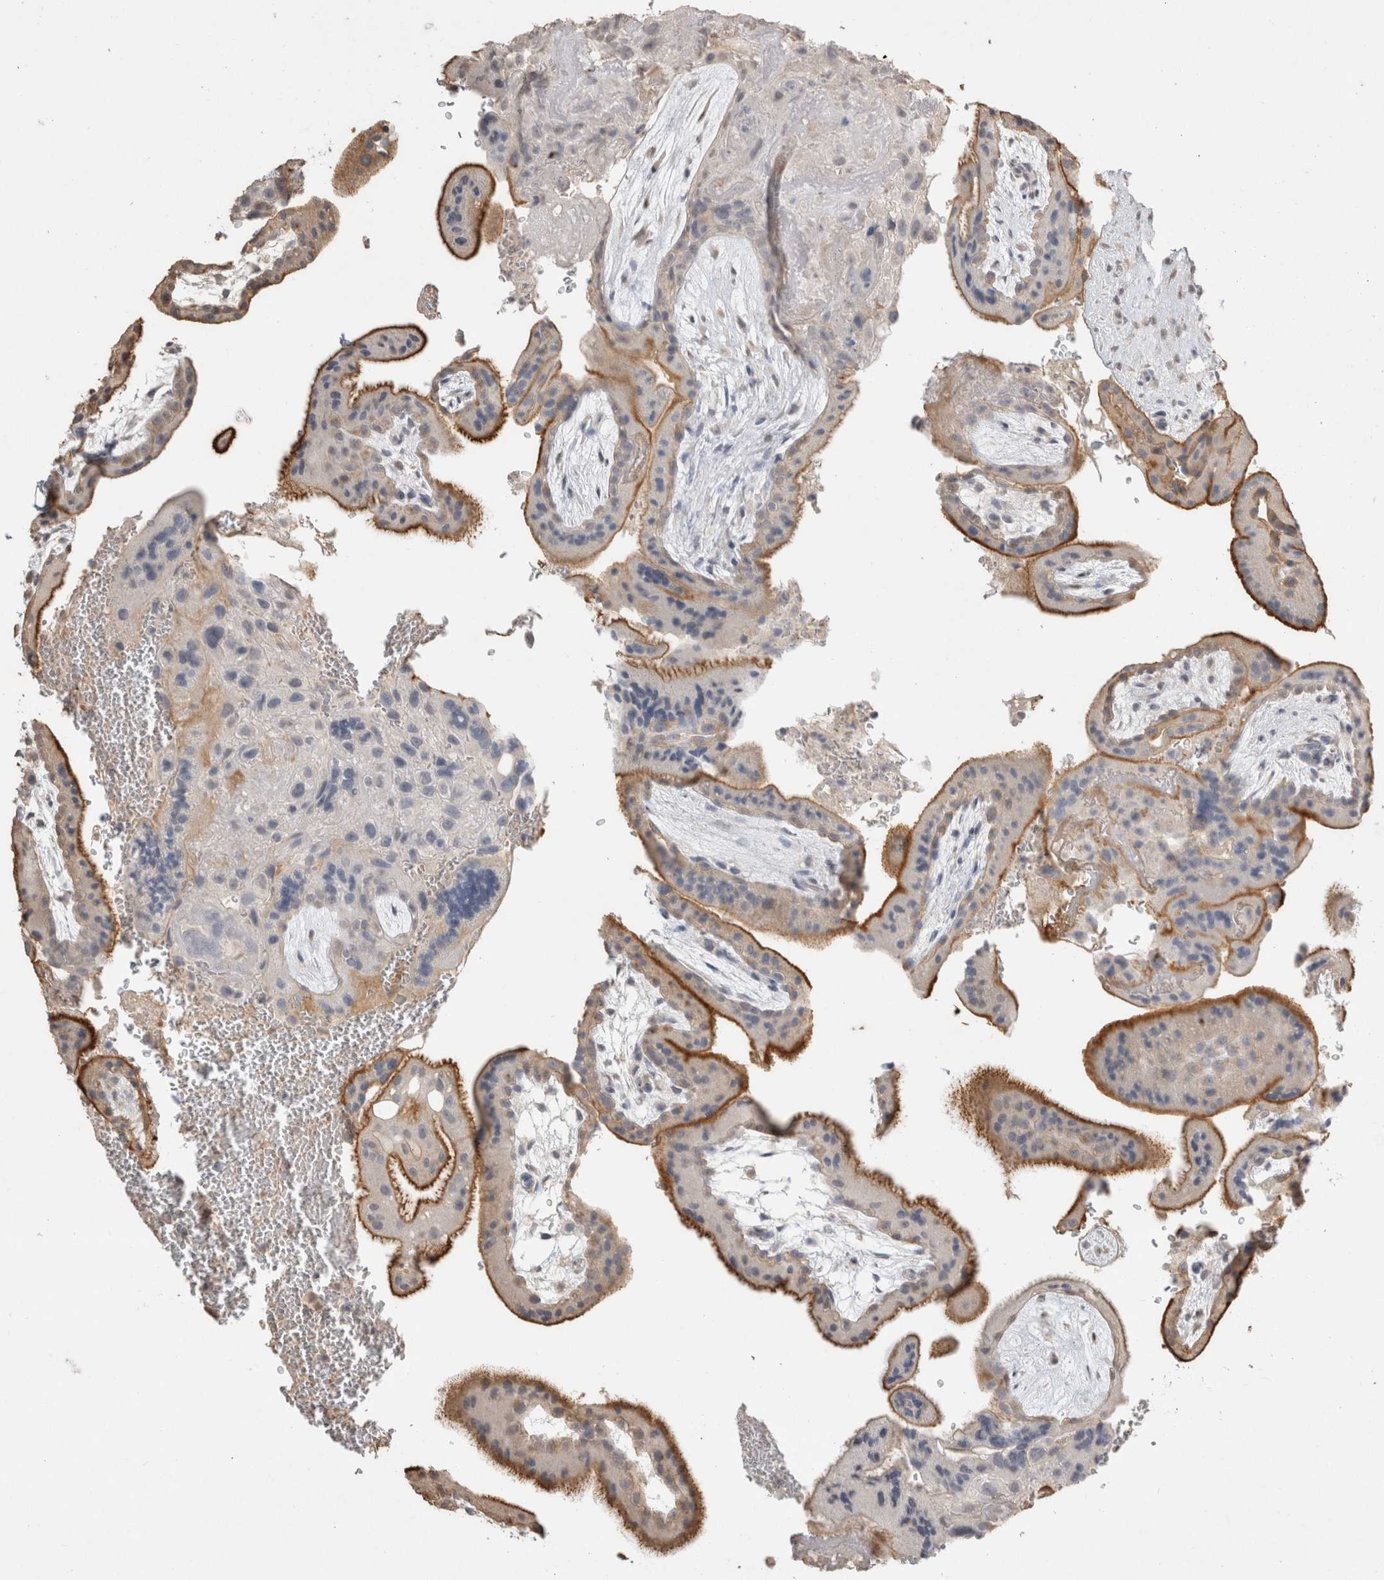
{"staining": {"intensity": "weak", "quantity": ">75%", "location": "nuclear"}, "tissue": "placenta", "cell_type": "Decidual cells", "image_type": "normal", "snomed": [{"axis": "morphology", "description": "Normal tissue, NOS"}, {"axis": "topography", "description": "Placenta"}], "caption": "About >75% of decidual cells in unremarkable placenta display weak nuclear protein staining as visualized by brown immunohistochemical staining.", "gene": "NAALADL2", "patient": {"sex": "female", "age": 35}}